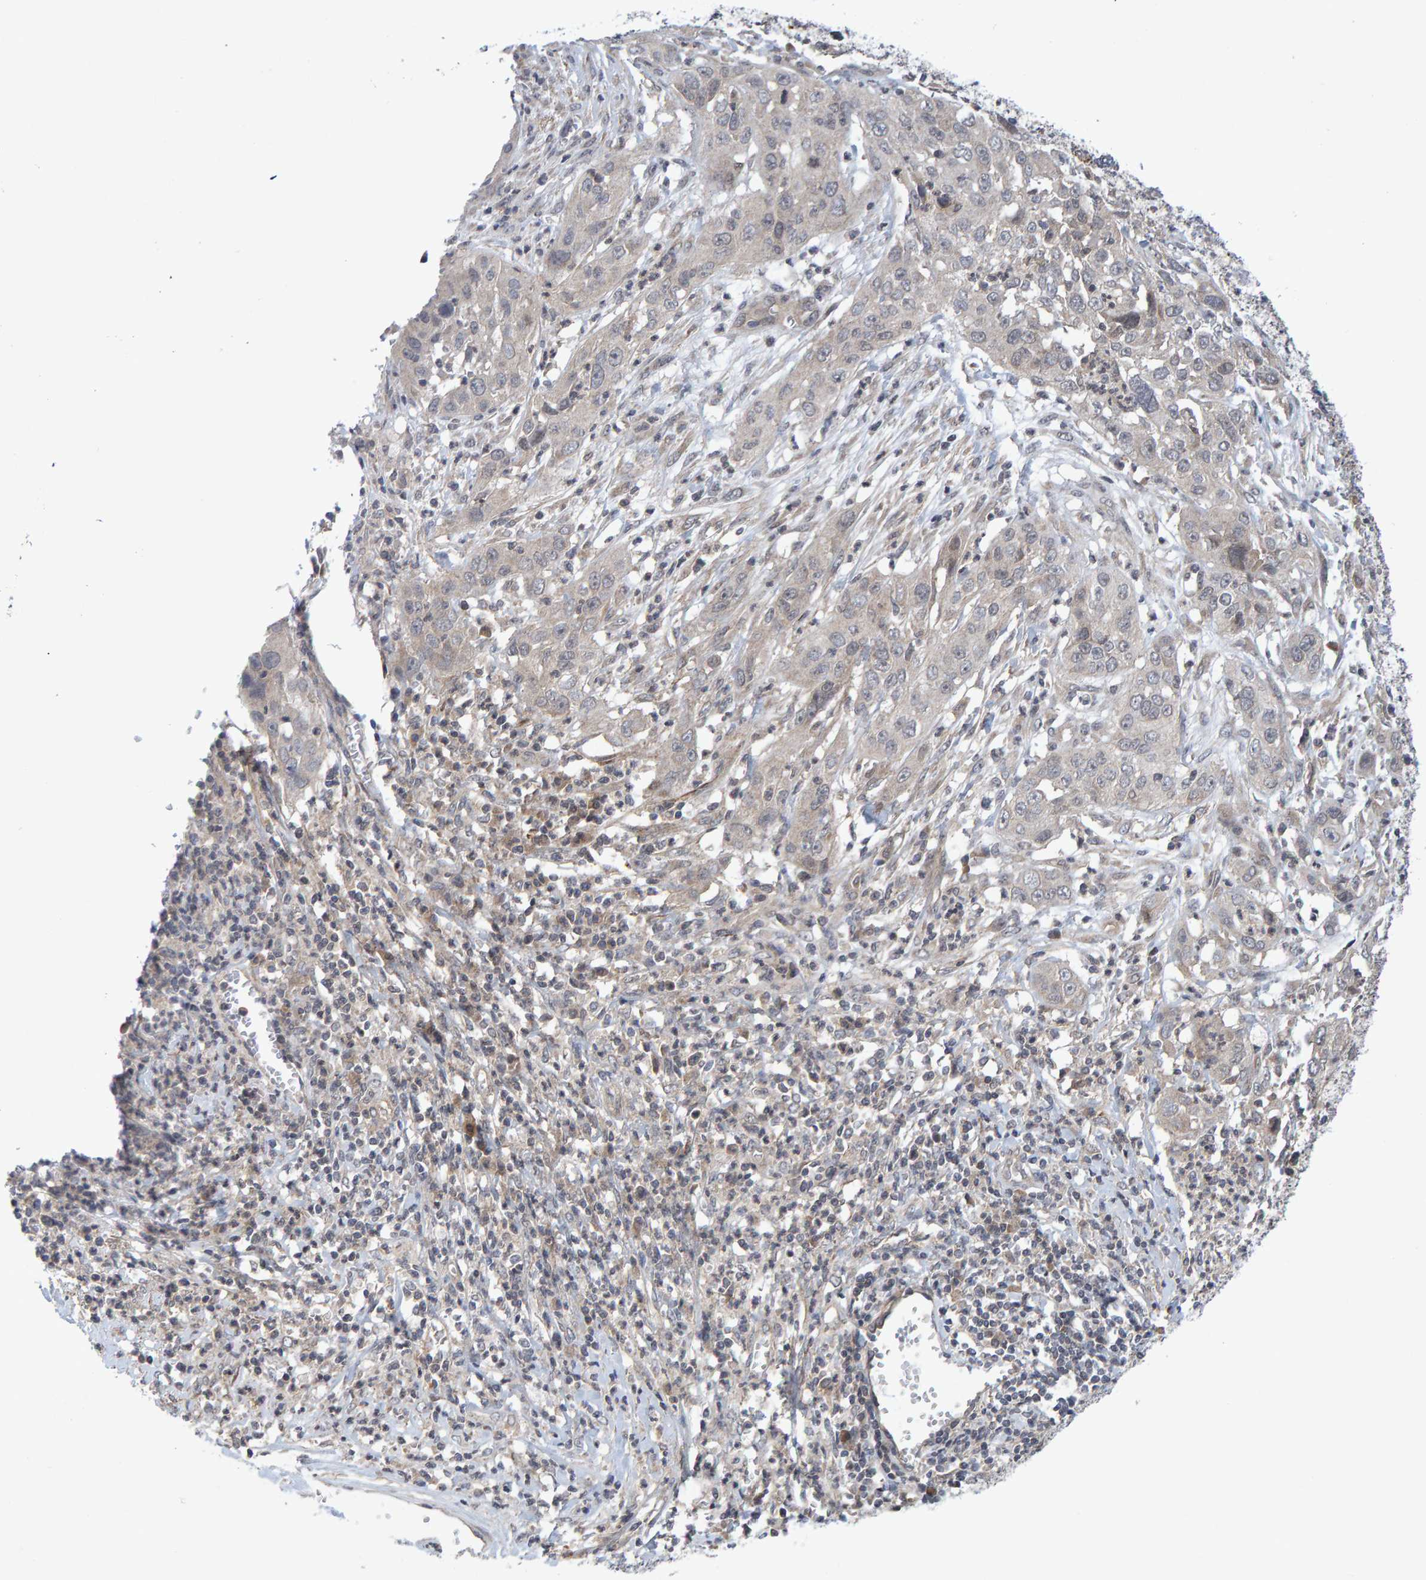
{"staining": {"intensity": "negative", "quantity": "none", "location": "none"}, "tissue": "cervical cancer", "cell_type": "Tumor cells", "image_type": "cancer", "snomed": [{"axis": "morphology", "description": "Squamous cell carcinoma, NOS"}, {"axis": "topography", "description": "Cervix"}], "caption": "Immunohistochemistry (IHC) image of human cervical cancer stained for a protein (brown), which shows no staining in tumor cells.", "gene": "CDH2", "patient": {"sex": "female", "age": 32}}